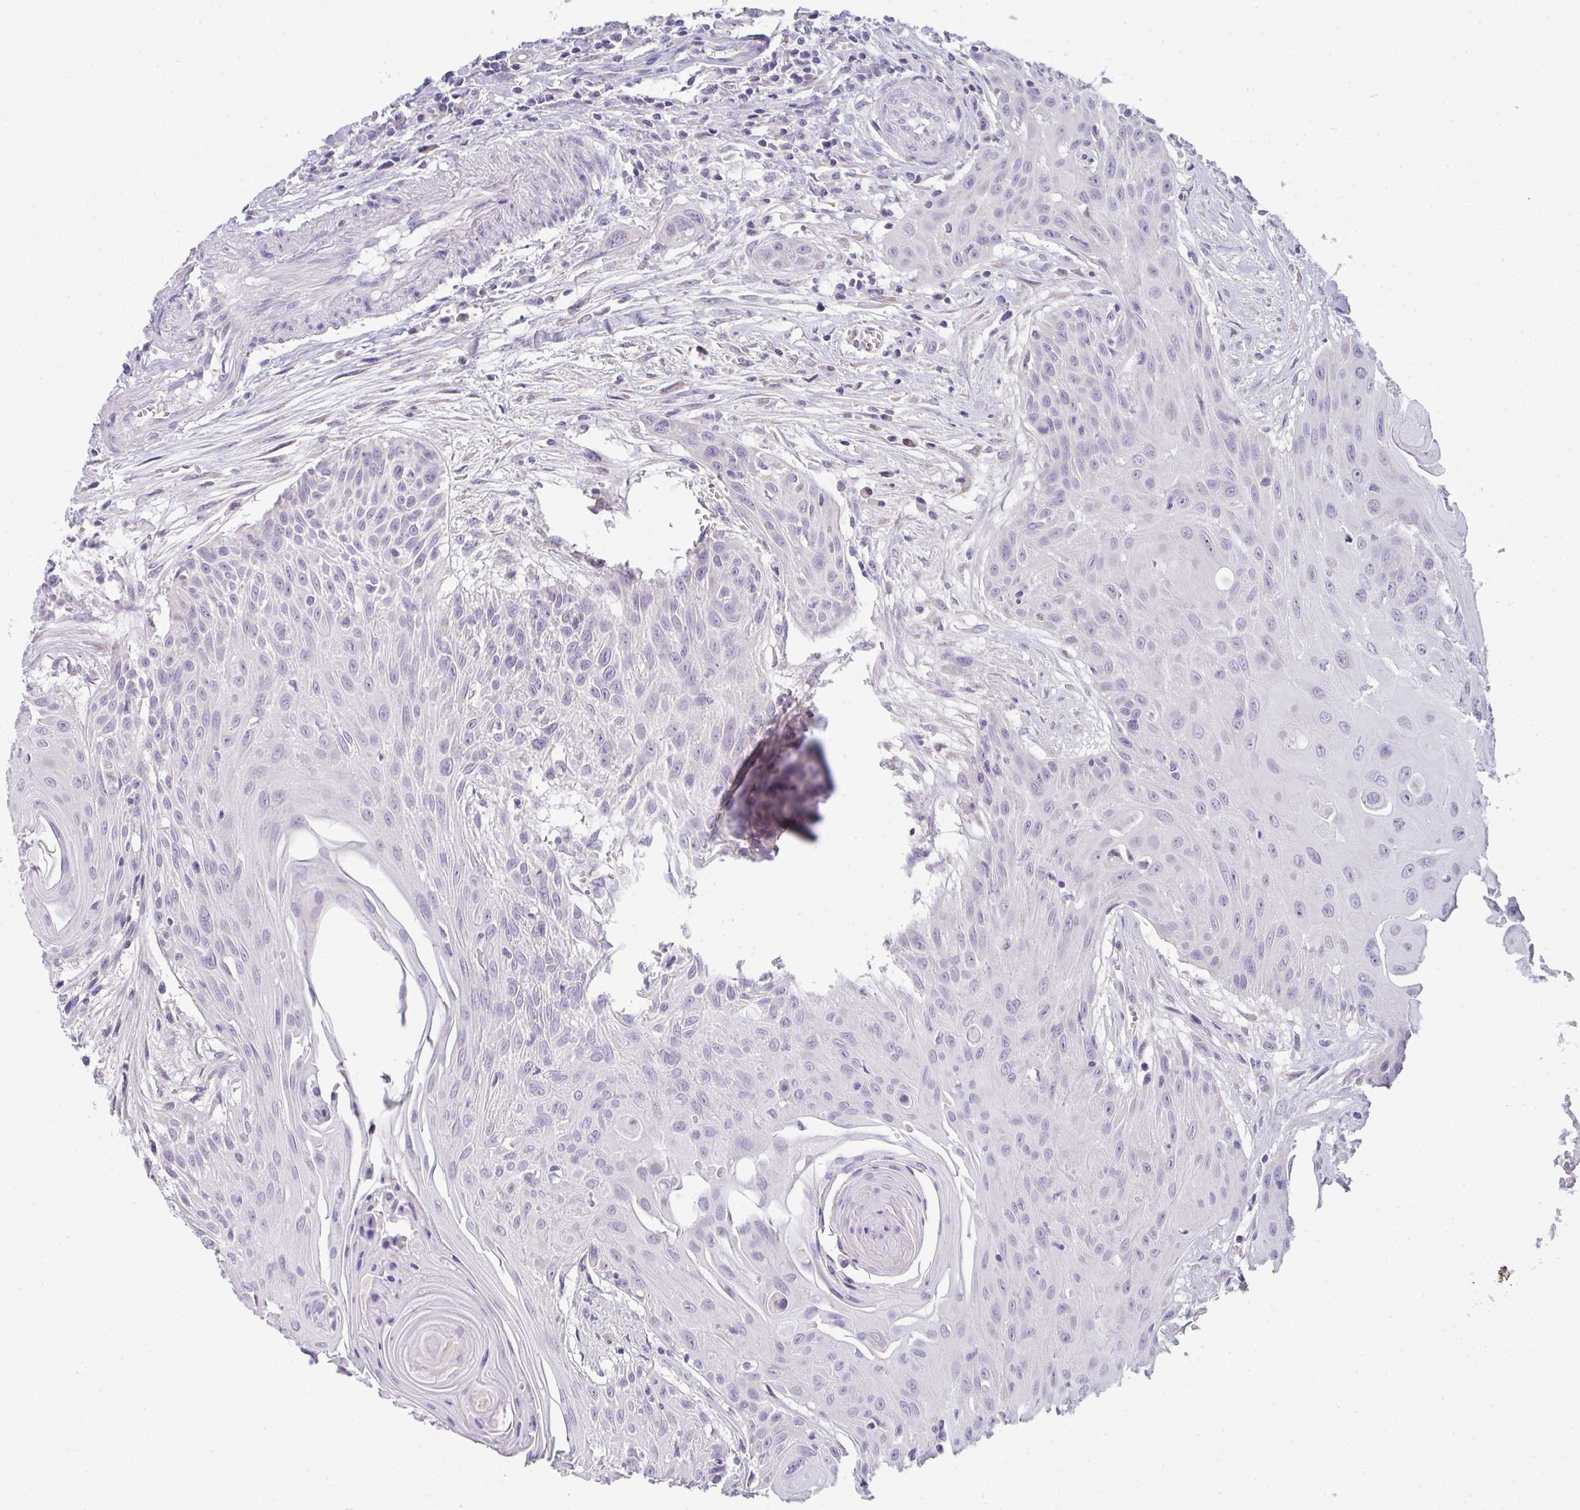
{"staining": {"intensity": "negative", "quantity": "none", "location": "none"}, "tissue": "head and neck cancer", "cell_type": "Tumor cells", "image_type": "cancer", "snomed": [{"axis": "morphology", "description": "Squamous cell carcinoma, NOS"}, {"axis": "topography", "description": "Lymph node"}, {"axis": "topography", "description": "Salivary gland"}, {"axis": "topography", "description": "Head-Neck"}], "caption": "An immunohistochemistry (IHC) image of head and neck squamous cell carcinoma is shown. There is no staining in tumor cells of head and neck squamous cell carcinoma.", "gene": "CACNA1S", "patient": {"sex": "female", "age": 74}}